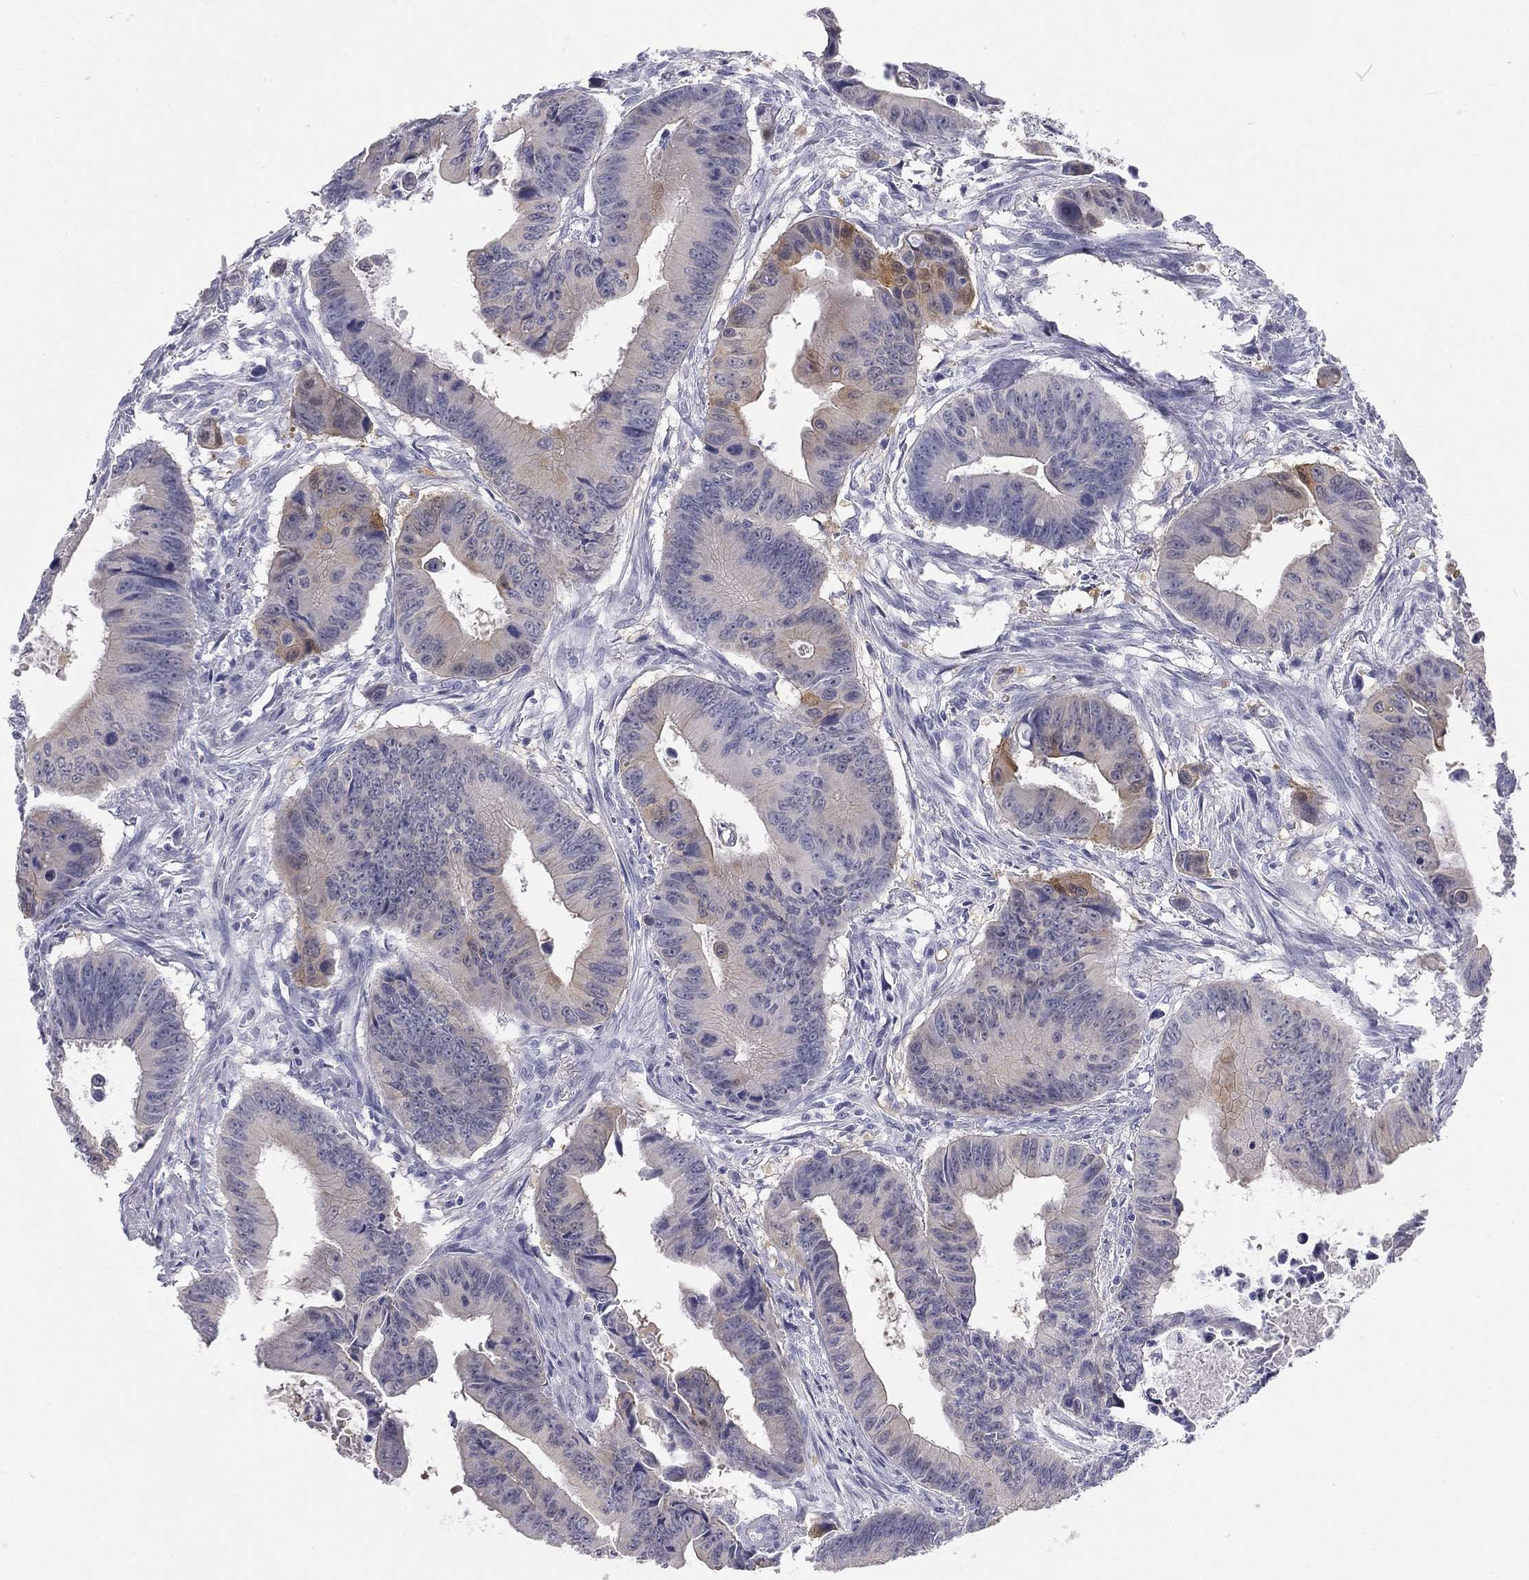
{"staining": {"intensity": "moderate", "quantity": "<25%", "location": "cytoplasmic/membranous"}, "tissue": "colorectal cancer", "cell_type": "Tumor cells", "image_type": "cancer", "snomed": [{"axis": "morphology", "description": "Adenocarcinoma, NOS"}, {"axis": "topography", "description": "Colon"}], "caption": "Immunohistochemical staining of colorectal cancer (adenocarcinoma) displays moderate cytoplasmic/membranous protein staining in approximately <25% of tumor cells.", "gene": "SULT2B1", "patient": {"sex": "female", "age": 87}}